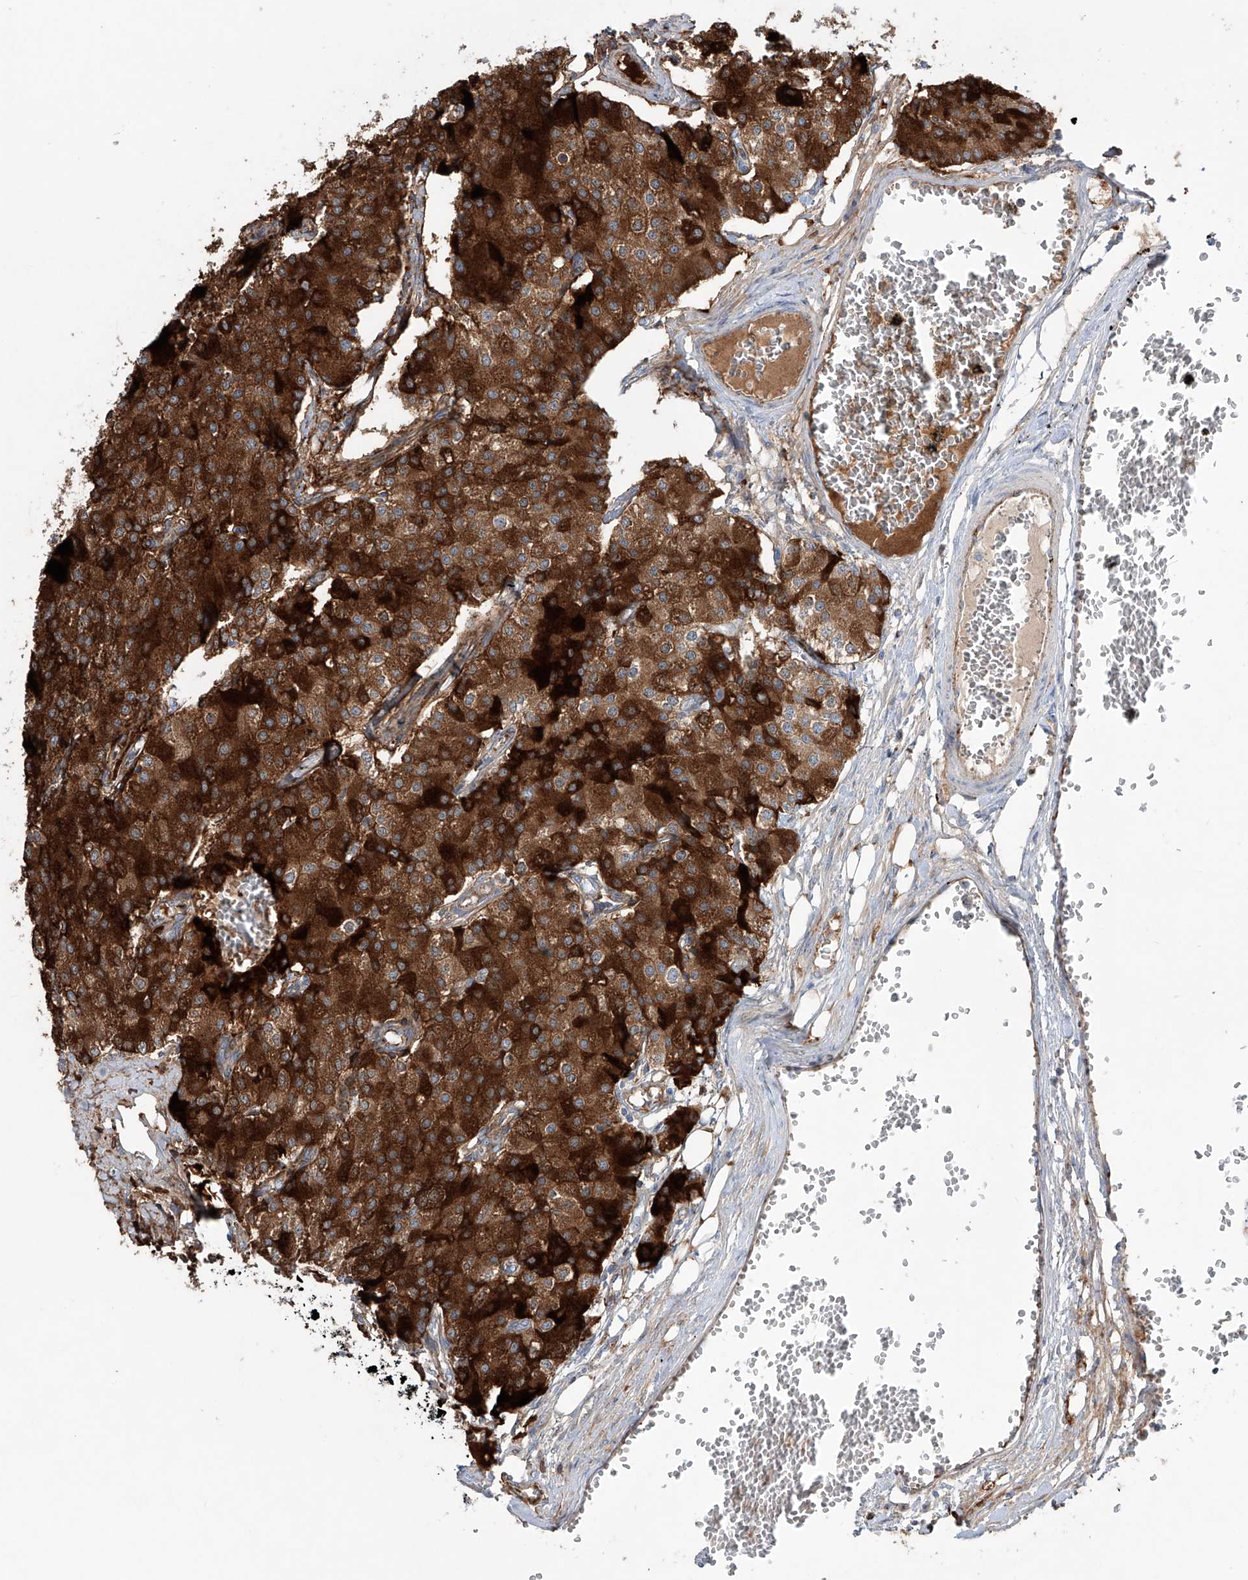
{"staining": {"intensity": "strong", "quantity": ">75%", "location": "cytoplasmic/membranous"}, "tissue": "carcinoid", "cell_type": "Tumor cells", "image_type": "cancer", "snomed": [{"axis": "morphology", "description": "Carcinoid, malignant, NOS"}, {"axis": "topography", "description": "Colon"}], "caption": "Brown immunohistochemical staining in human malignant carcinoid displays strong cytoplasmic/membranous staining in approximately >75% of tumor cells. (IHC, brightfield microscopy, high magnification).", "gene": "CDH5", "patient": {"sex": "female", "age": 52}}